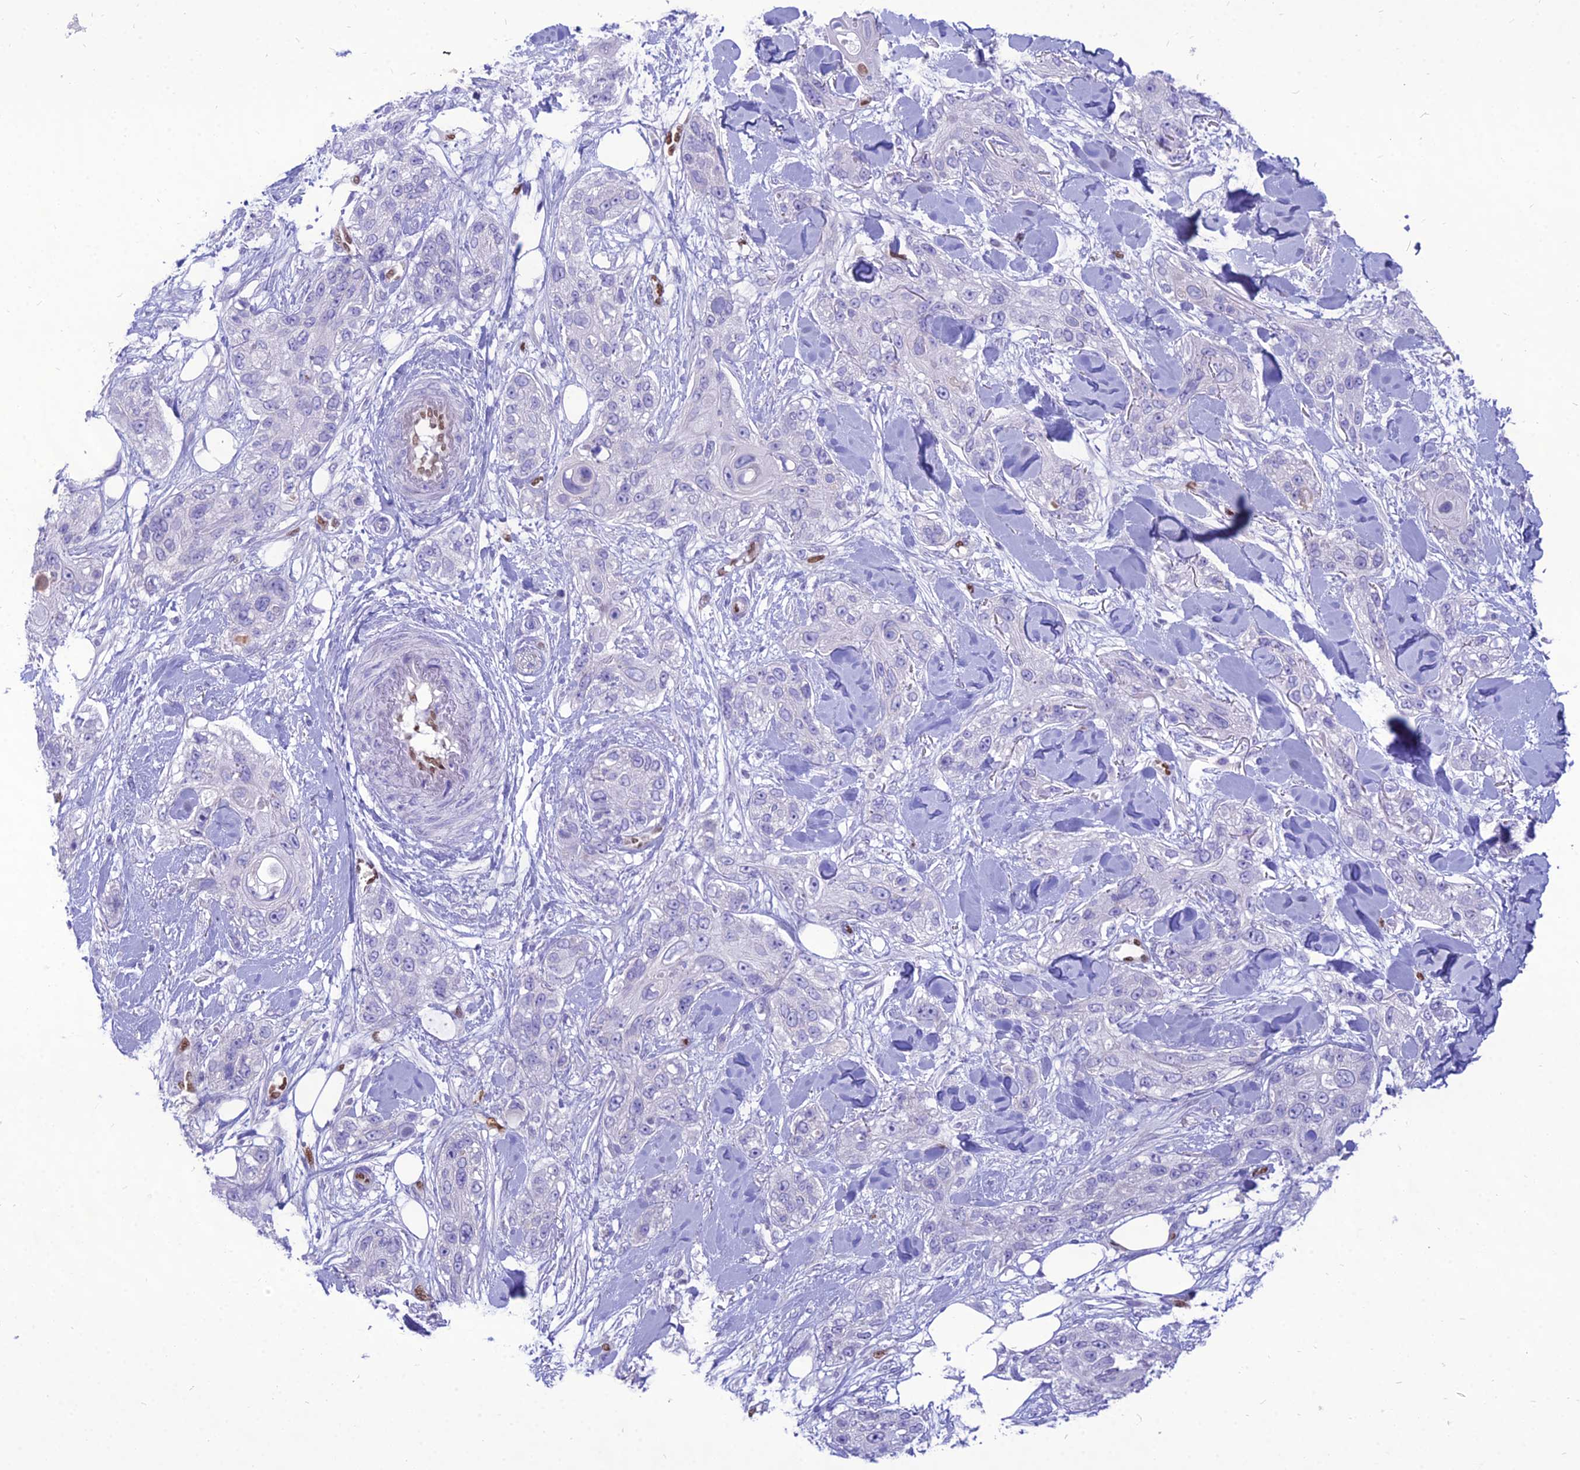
{"staining": {"intensity": "negative", "quantity": "none", "location": "none"}, "tissue": "skin cancer", "cell_type": "Tumor cells", "image_type": "cancer", "snomed": [{"axis": "morphology", "description": "Normal tissue, NOS"}, {"axis": "morphology", "description": "Squamous cell carcinoma, NOS"}, {"axis": "topography", "description": "Skin"}], "caption": "This micrograph is of skin cancer (squamous cell carcinoma) stained with IHC to label a protein in brown with the nuclei are counter-stained blue. There is no positivity in tumor cells.", "gene": "NOVA2", "patient": {"sex": "male", "age": 72}}